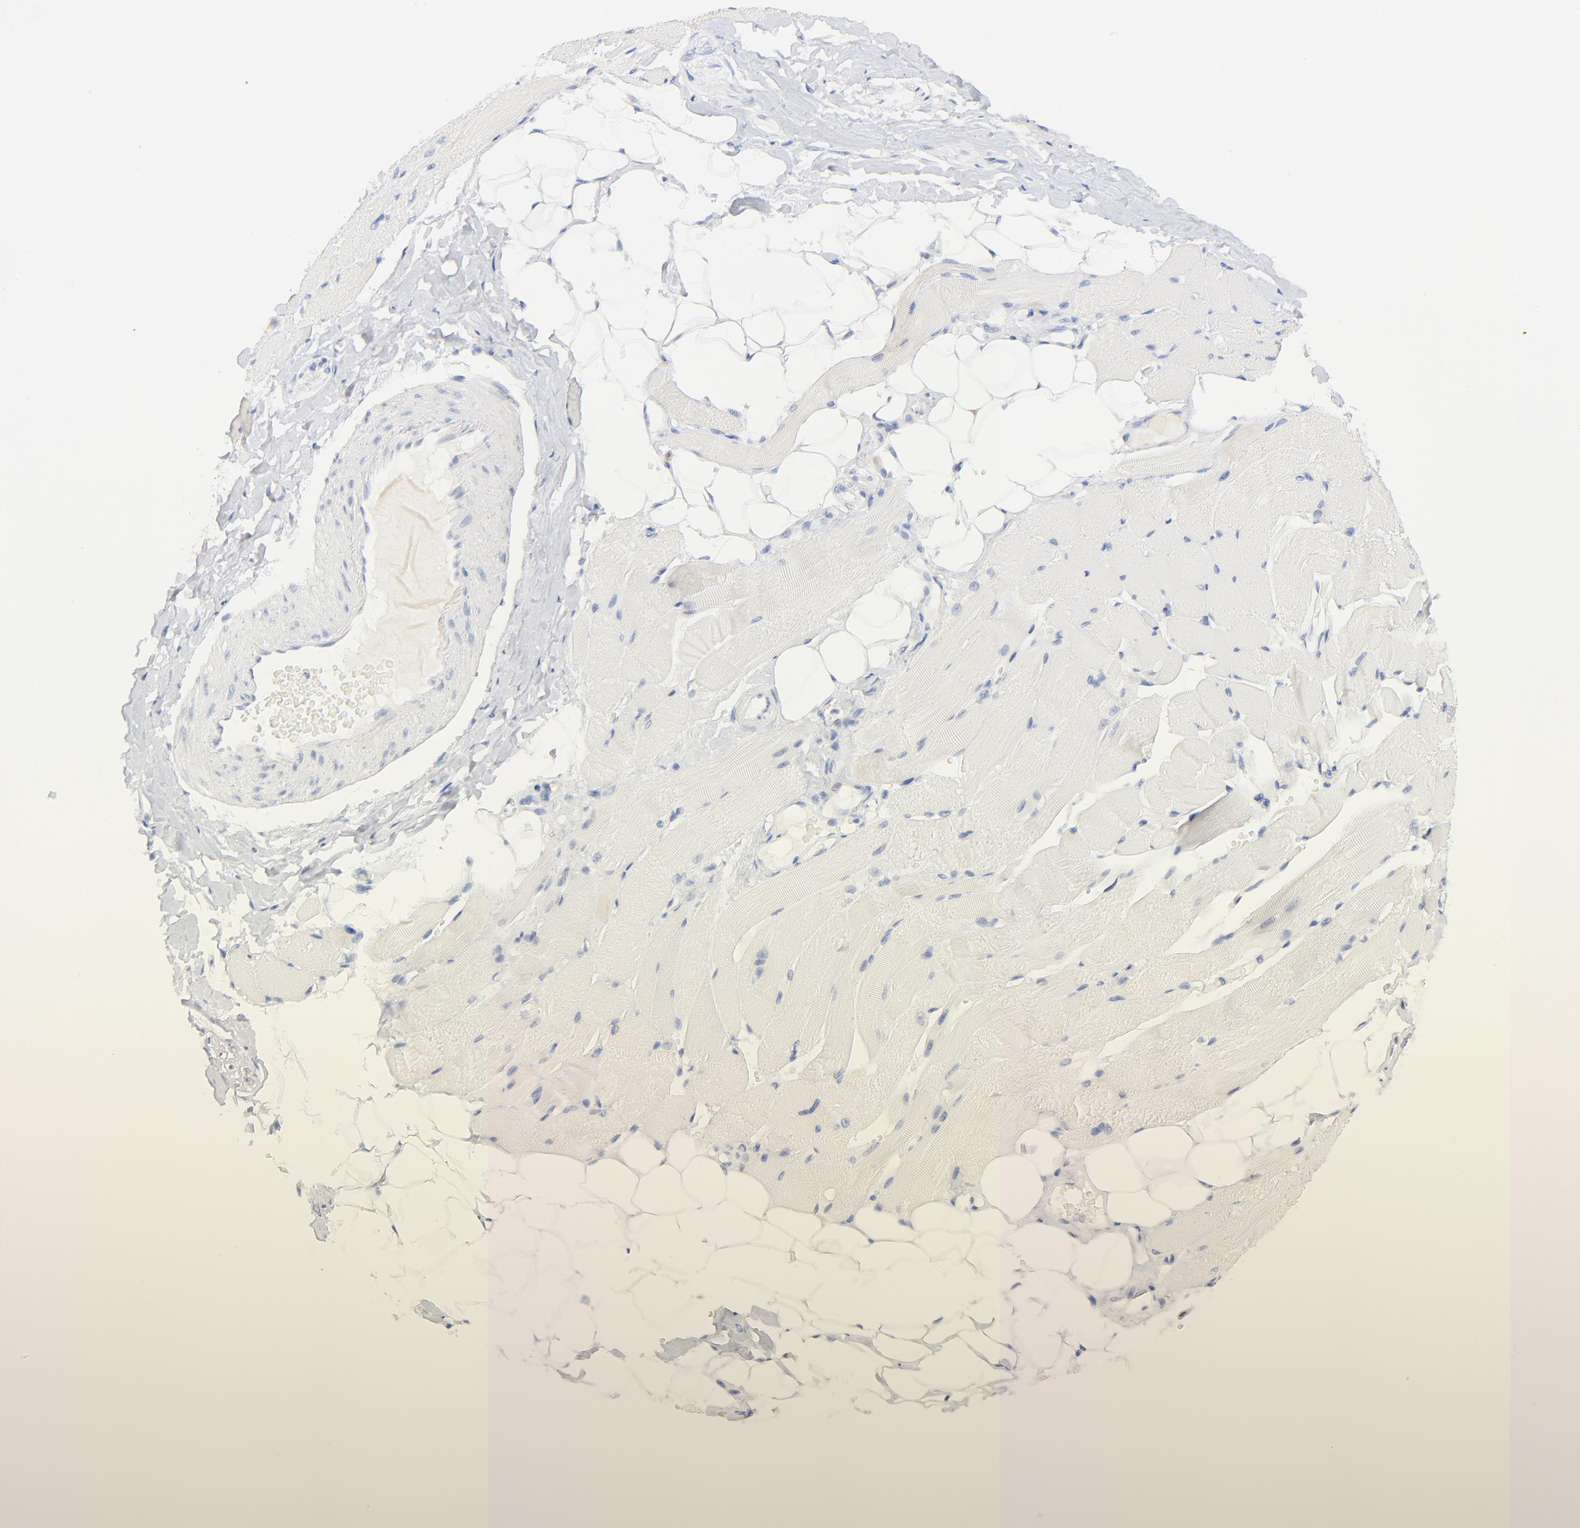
{"staining": {"intensity": "negative", "quantity": "none", "location": "none"}, "tissue": "skeletal muscle", "cell_type": "Myocytes", "image_type": "normal", "snomed": [{"axis": "morphology", "description": "Normal tissue, NOS"}, {"axis": "topography", "description": "Skeletal muscle"}, {"axis": "topography", "description": "Peripheral nerve tissue"}], "caption": "The IHC micrograph has no significant staining in myocytes of skeletal muscle.", "gene": "SULT4A1", "patient": {"sex": "female", "age": 84}}